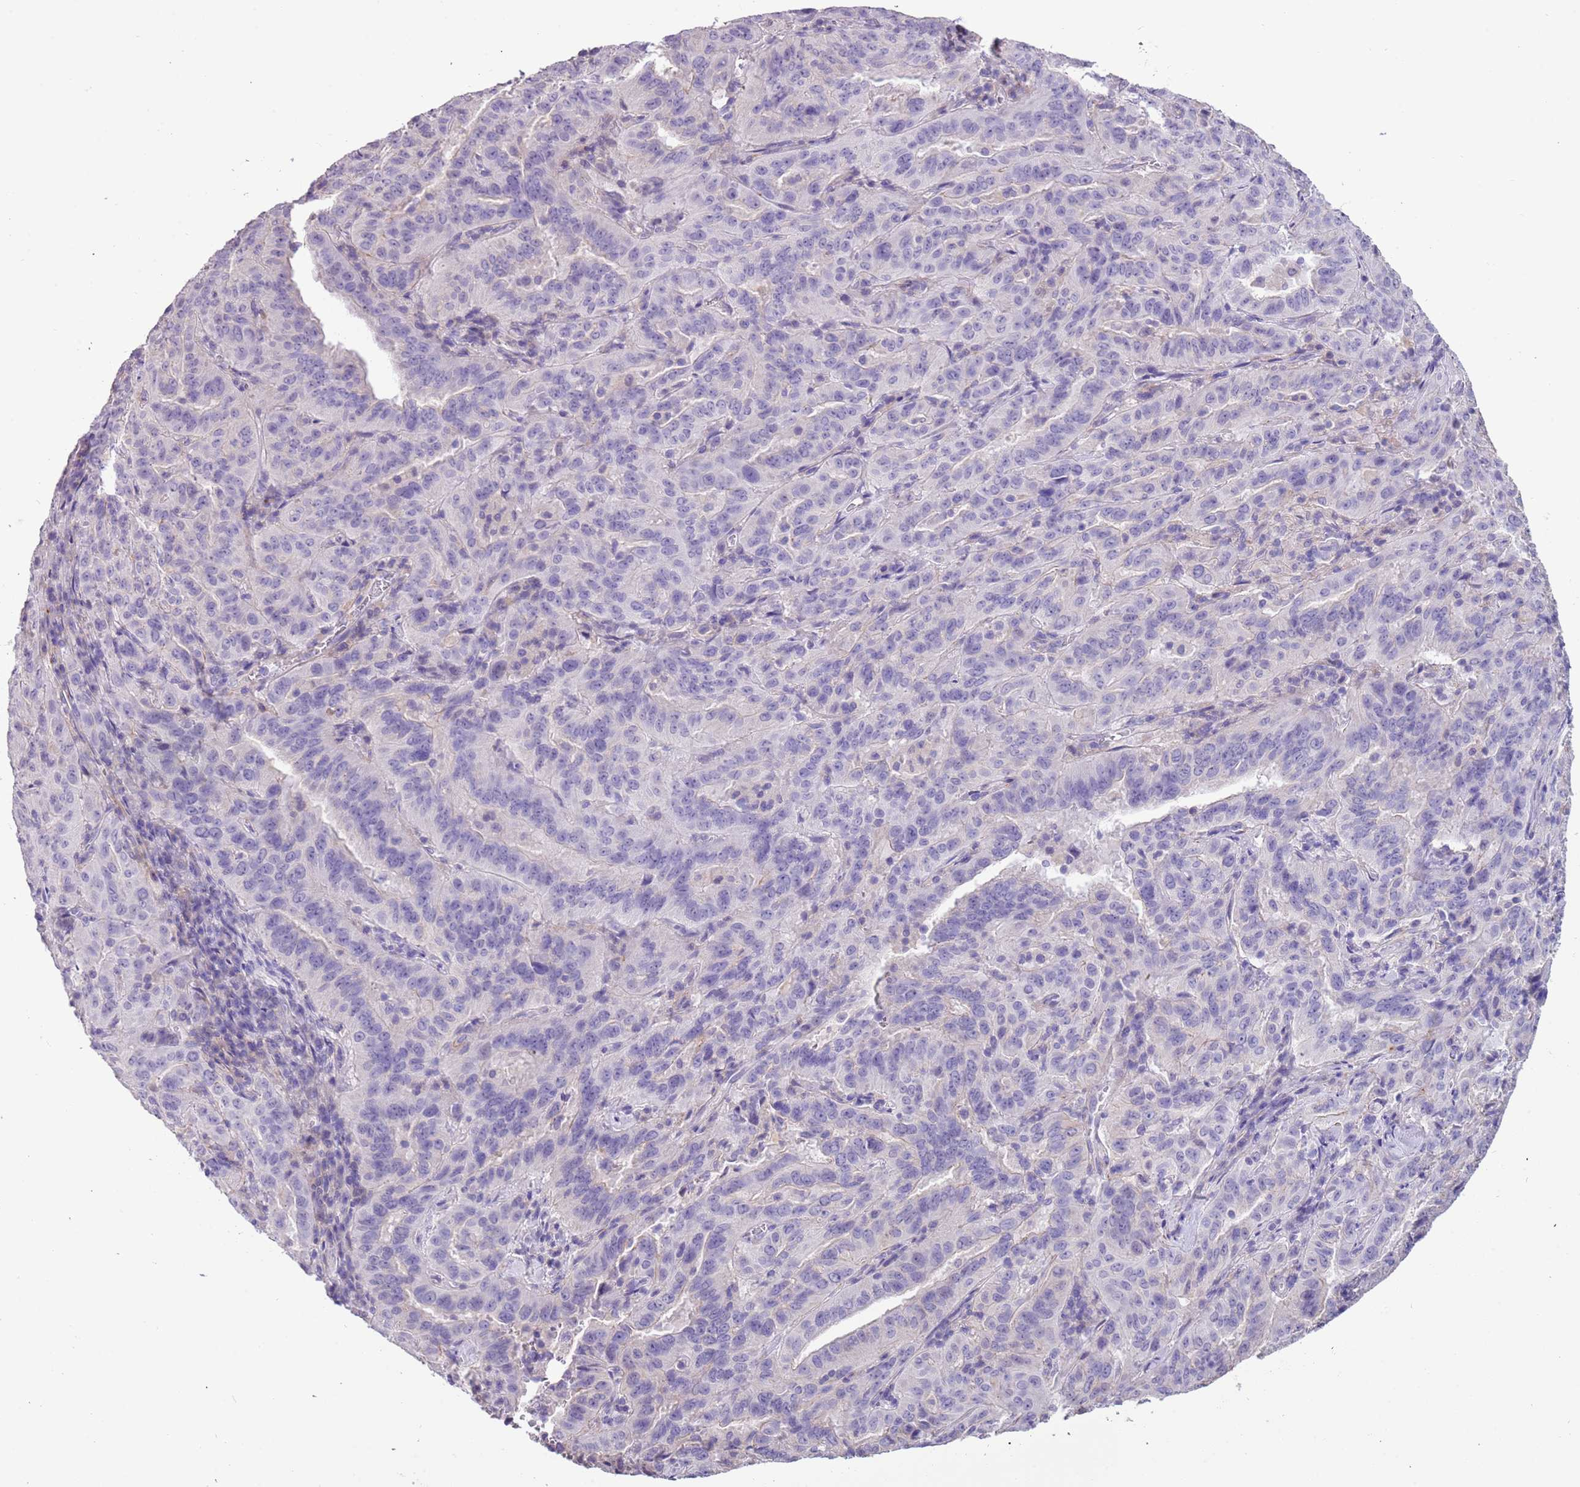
{"staining": {"intensity": "negative", "quantity": "none", "location": "none"}, "tissue": "pancreatic cancer", "cell_type": "Tumor cells", "image_type": "cancer", "snomed": [{"axis": "morphology", "description": "Adenocarcinoma, NOS"}, {"axis": "topography", "description": "Pancreas"}], "caption": "This photomicrograph is of pancreatic adenocarcinoma stained with IHC to label a protein in brown with the nuclei are counter-stained blue. There is no staining in tumor cells. (Immunohistochemistry (ihc), brightfield microscopy, high magnification).", "gene": "PCGF2", "patient": {"sex": "male", "age": 63}}